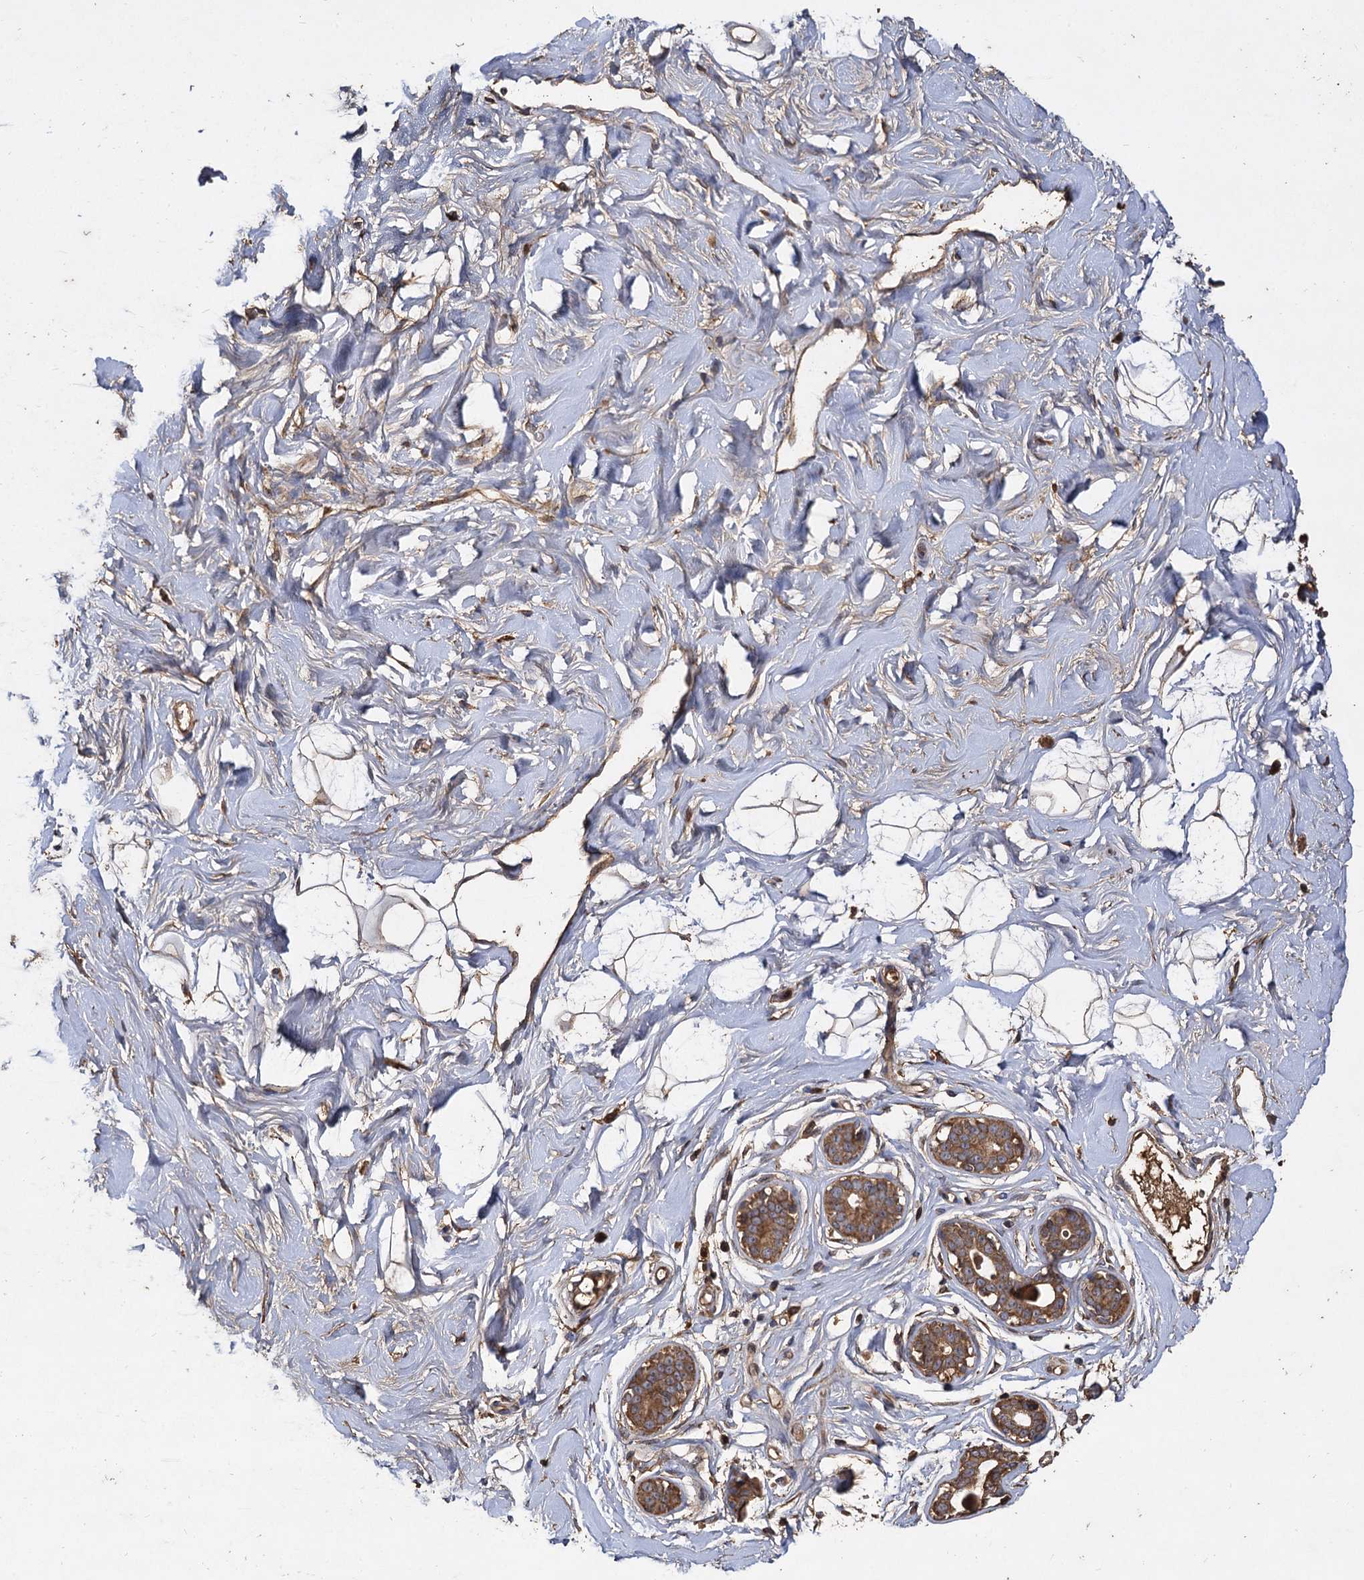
{"staining": {"intensity": "weak", "quantity": ">75%", "location": "cytoplasmic/membranous"}, "tissue": "breast", "cell_type": "Adipocytes", "image_type": "normal", "snomed": [{"axis": "morphology", "description": "Normal tissue, NOS"}, {"axis": "morphology", "description": "Adenoma, NOS"}, {"axis": "topography", "description": "Breast"}], "caption": "The photomicrograph exhibits staining of unremarkable breast, revealing weak cytoplasmic/membranous protein staining (brown color) within adipocytes. The protein is stained brown, and the nuclei are stained in blue (DAB IHC with brightfield microscopy, high magnification).", "gene": "GCLC", "patient": {"sex": "female", "age": 23}}